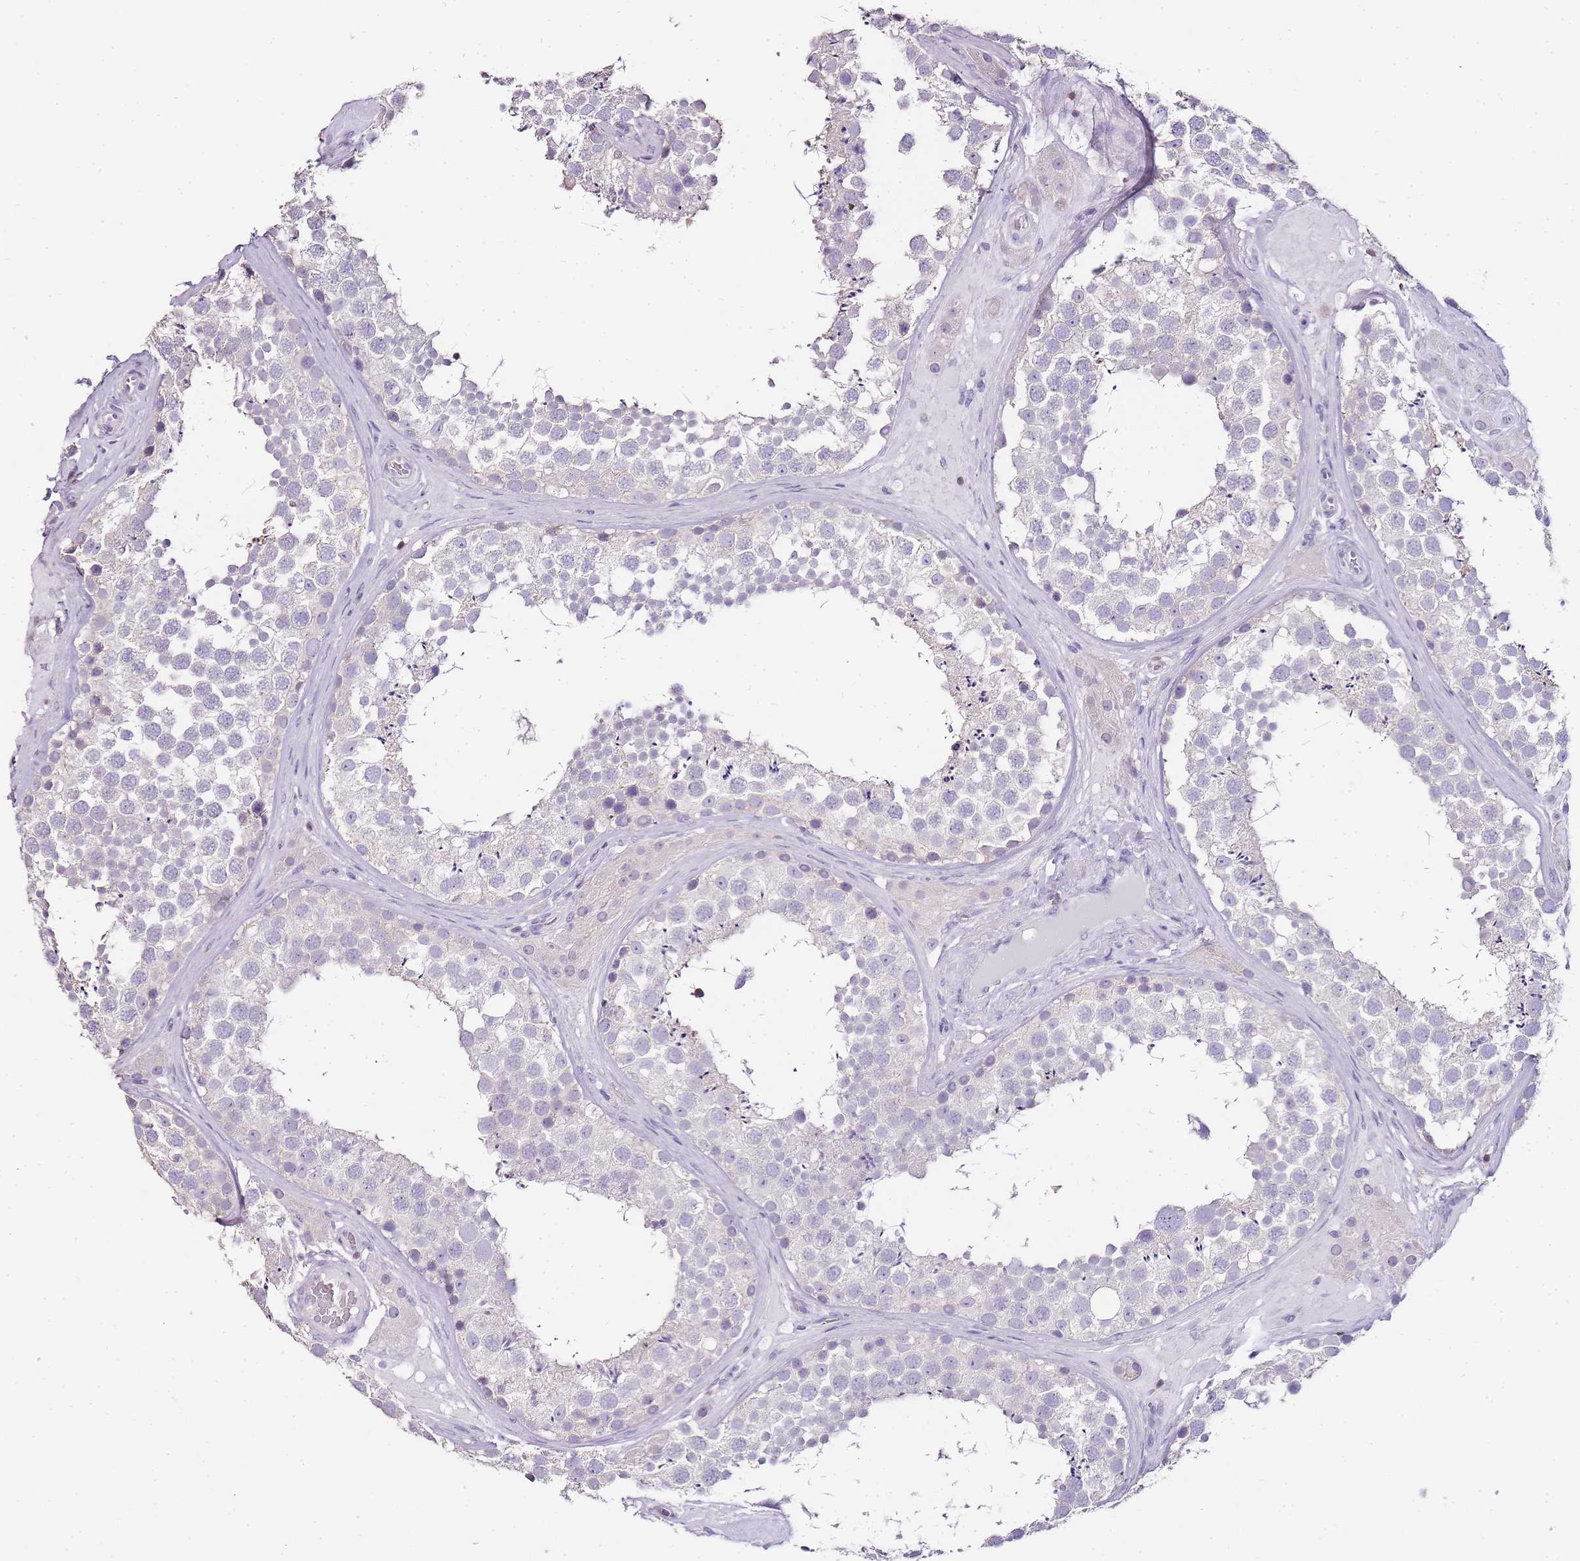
{"staining": {"intensity": "negative", "quantity": "none", "location": "none"}, "tissue": "testis", "cell_type": "Cells in seminiferous ducts", "image_type": "normal", "snomed": [{"axis": "morphology", "description": "Normal tissue, NOS"}, {"axis": "topography", "description": "Testis"}], "caption": "A histopathology image of testis stained for a protein demonstrates no brown staining in cells in seminiferous ducts. The staining is performed using DAB brown chromogen with nuclei counter-stained in using hematoxylin.", "gene": "ZBP1", "patient": {"sex": "male", "age": 46}}